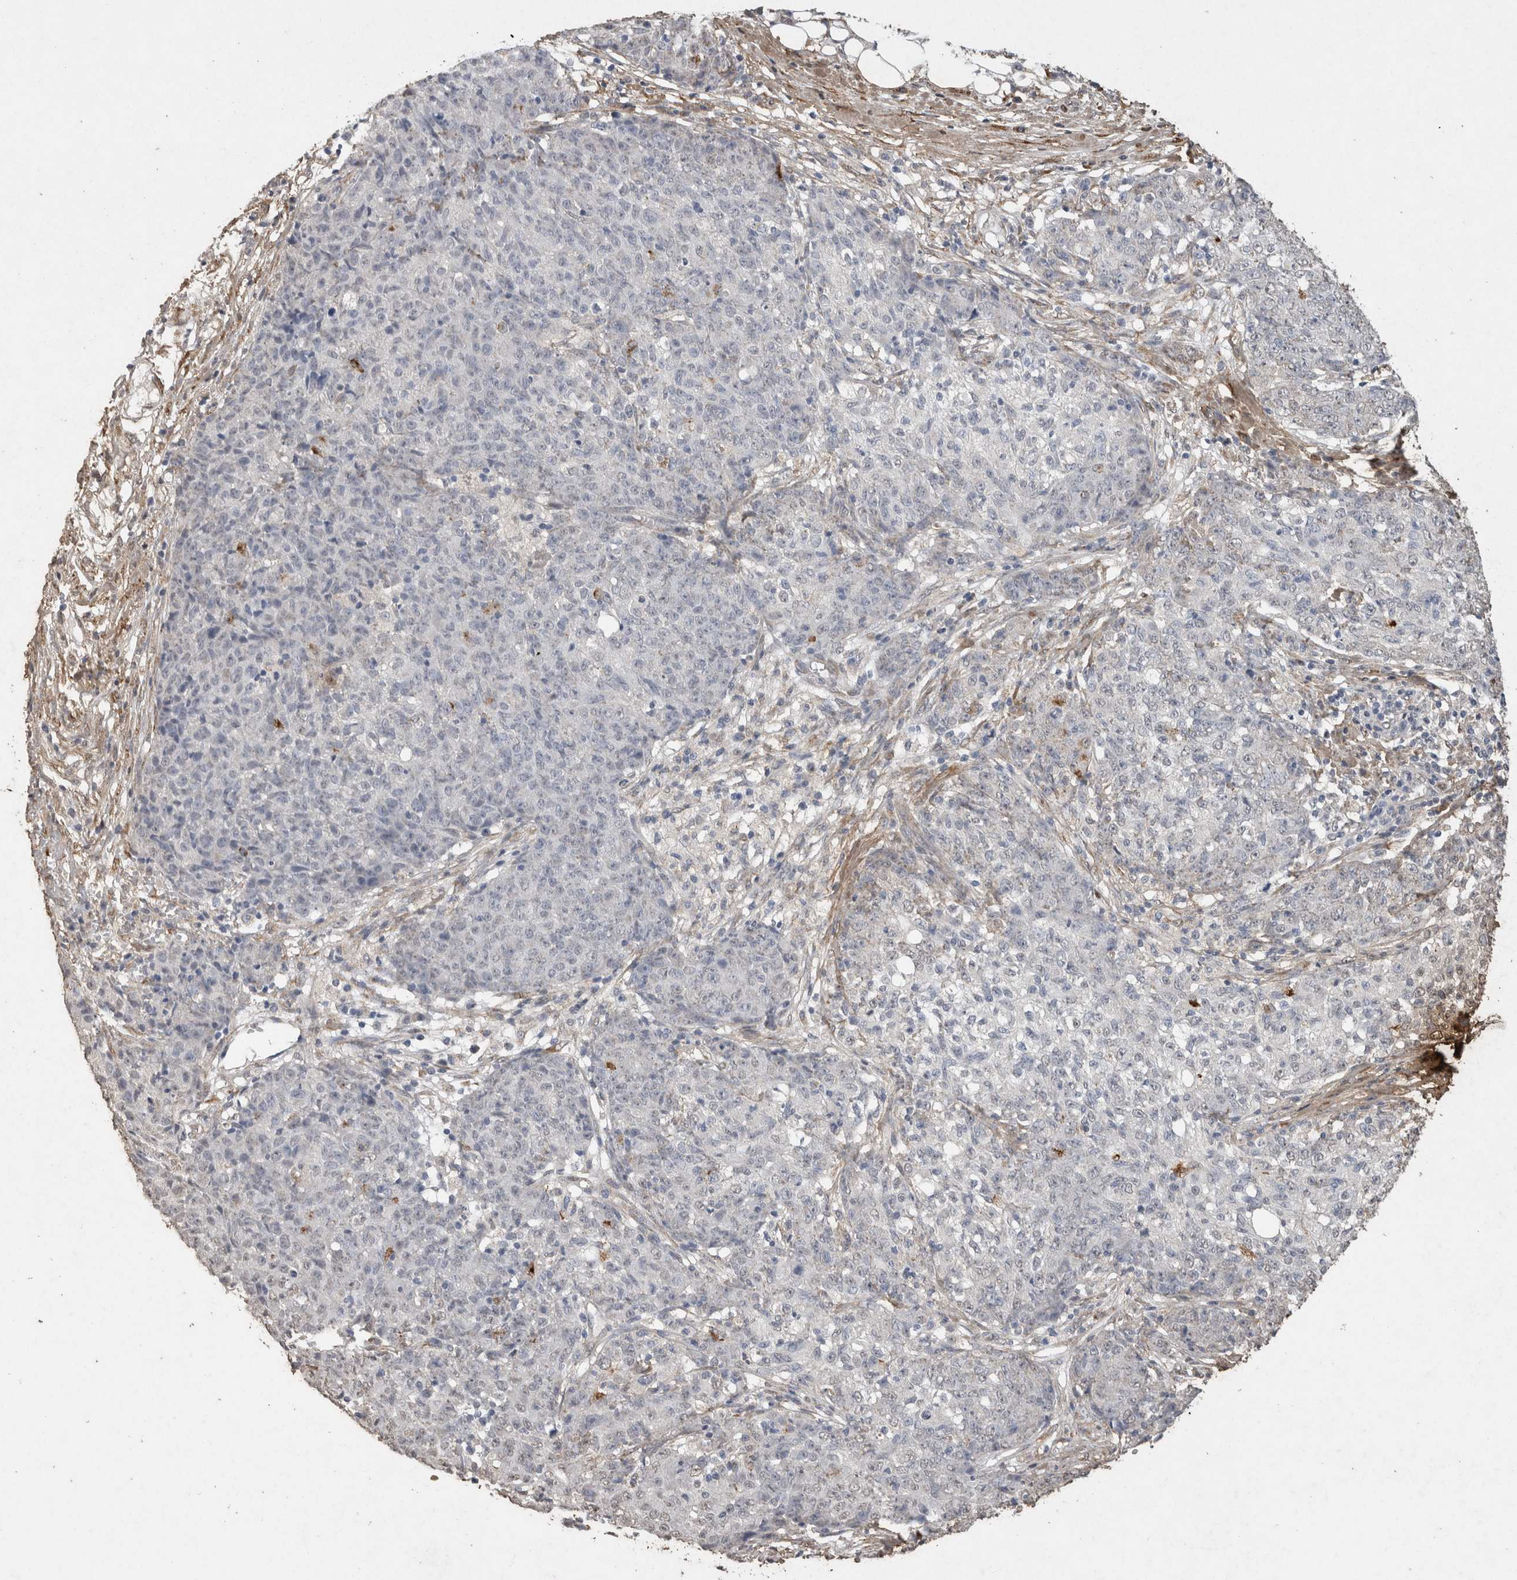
{"staining": {"intensity": "negative", "quantity": "none", "location": "none"}, "tissue": "ovarian cancer", "cell_type": "Tumor cells", "image_type": "cancer", "snomed": [{"axis": "morphology", "description": "Carcinoma, endometroid"}, {"axis": "topography", "description": "Ovary"}], "caption": "Immunohistochemistry image of human endometroid carcinoma (ovarian) stained for a protein (brown), which demonstrates no expression in tumor cells.", "gene": "C1QTNF5", "patient": {"sex": "female", "age": 42}}